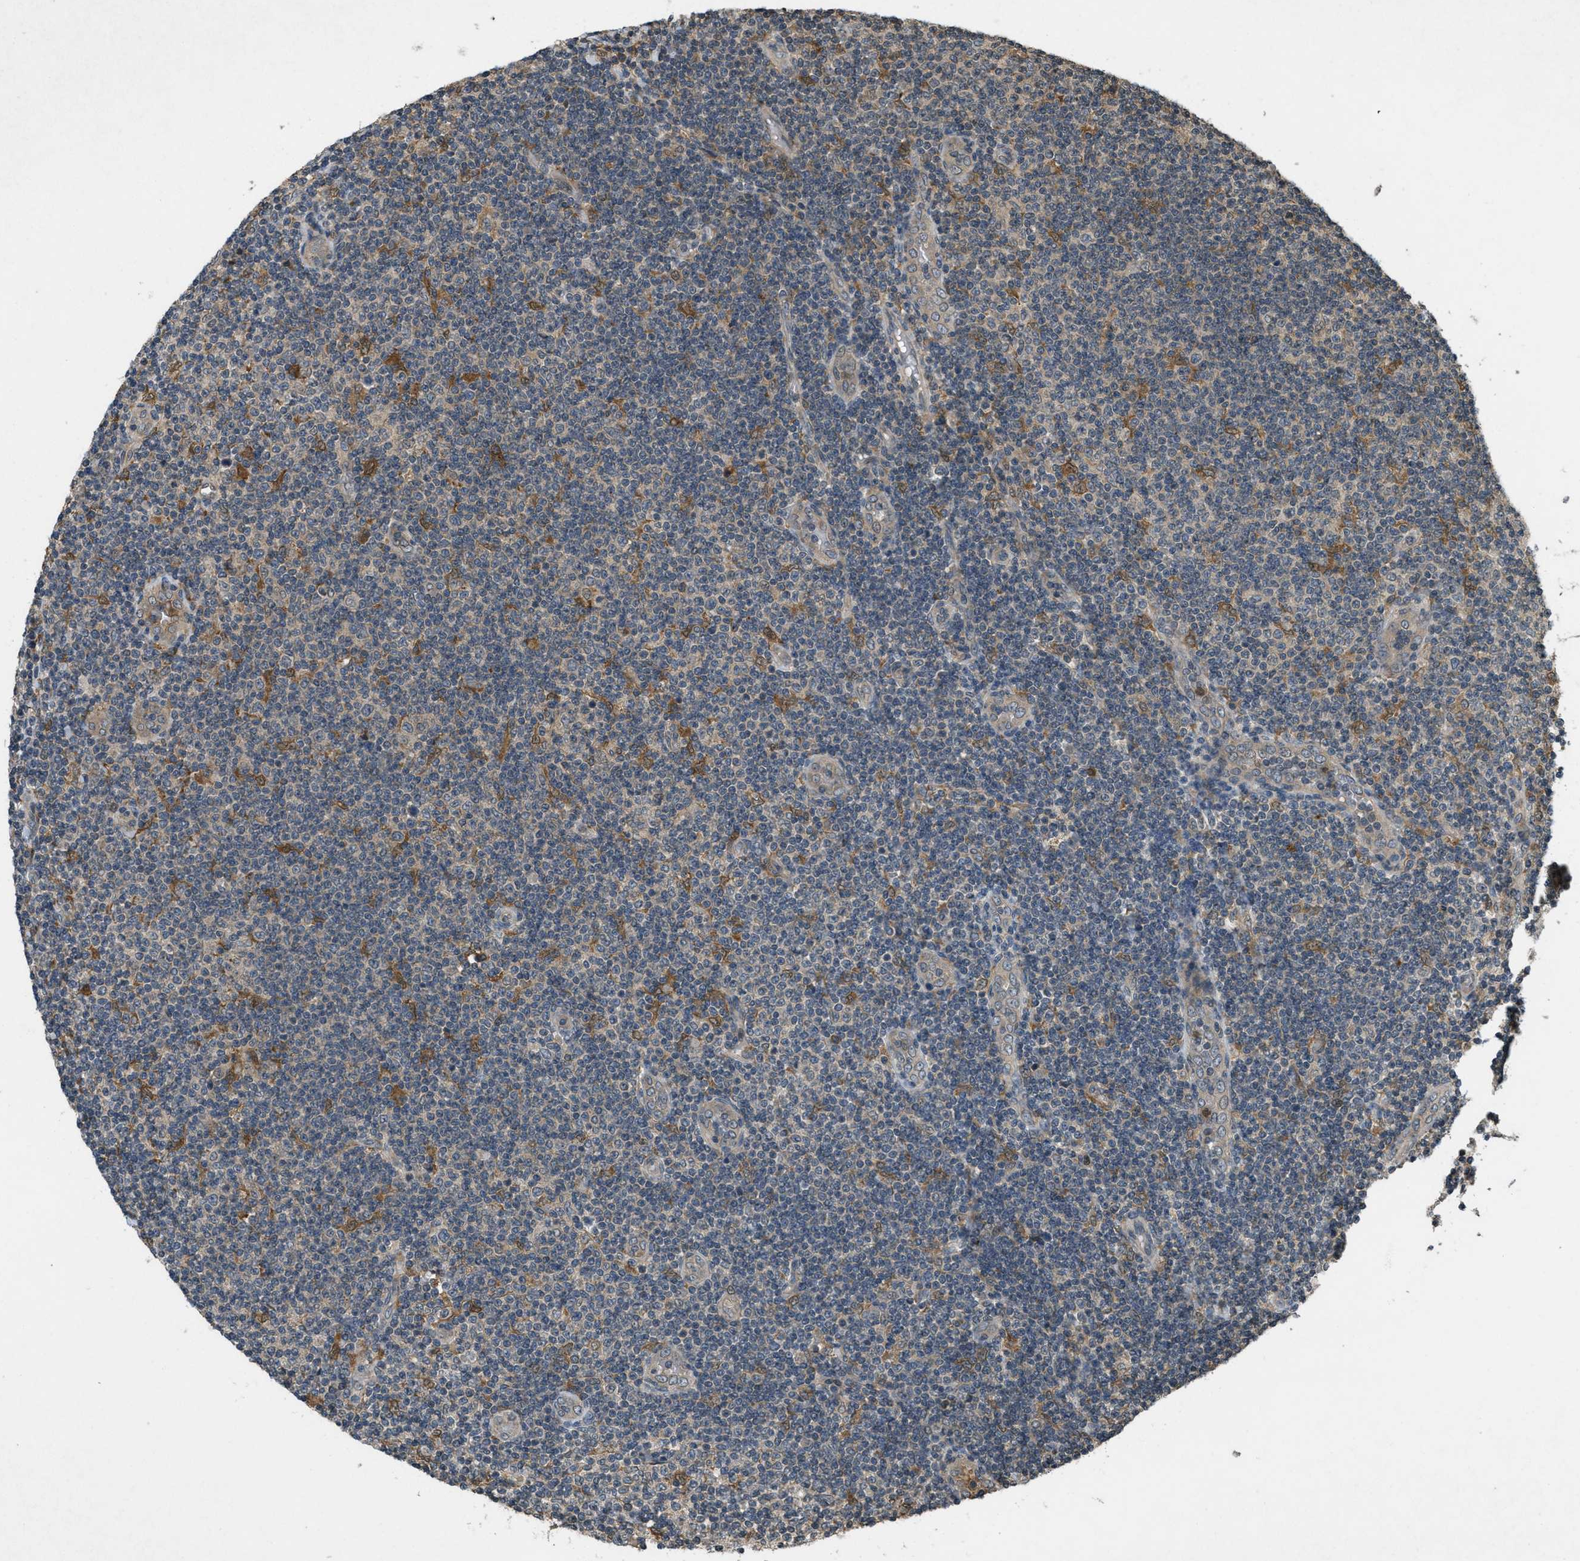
{"staining": {"intensity": "negative", "quantity": "none", "location": "none"}, "tissue": "lymphoma", "cell_type": "Tumor cells", "image_type": "cancer", "snomed": [{"axis": "morphology", "description": "Malignant lymphoma, non-Hodgkin's type, Low grade"}, {"axis": "topography", "description": "Lymph node"}], "caption": "This is a micrograph of immunohistochemistry (IHC) staining of low-grade malignant lymphoma, non-Hodgkin's type, which shows no expression in tumor cells.", "gene": "ATG7", "patient": {"sex": "male", "age": 83}}